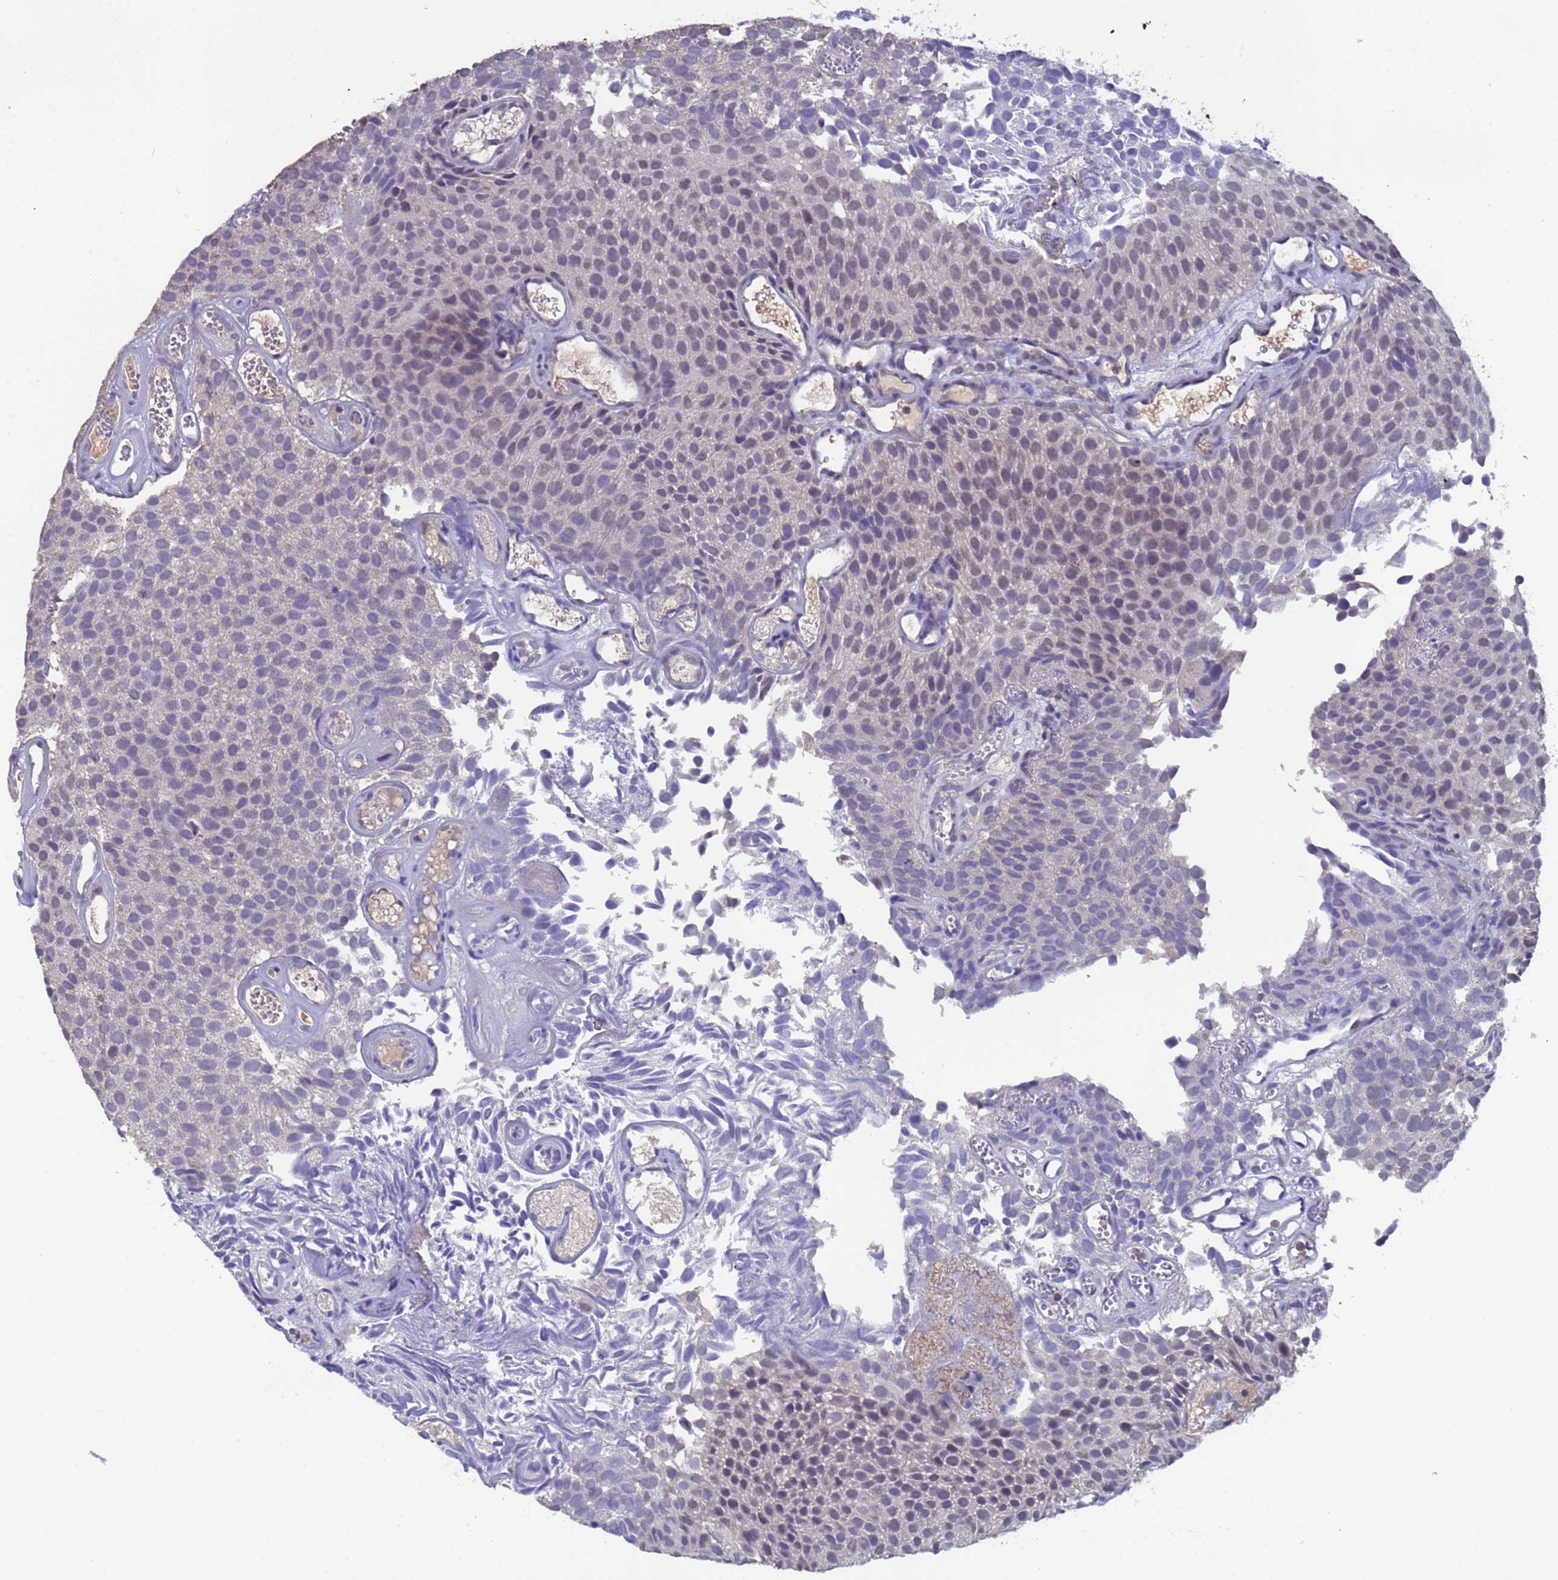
{"staining": {"intensity": "weak", "quantity": "25%-75%", "location": "nuclear"}, "tissue": "urothelial cancer", "cell_type": "Tumor cells", "image_type": "cancer", "snomed": [{"axis": "morphology", "description": "Urothelial carcinoma, Low grade"}, {"axis": "topography", "description": "Urinary bladder"}], "caption": "High-power microscopy captured an IHC photomicrograph of urothelial cancer, revealing weak nuclear expression in about 25%-75% of tumor cells.", "gene": "ZNF248", "patient": {"sex": "male", "age": 89}}